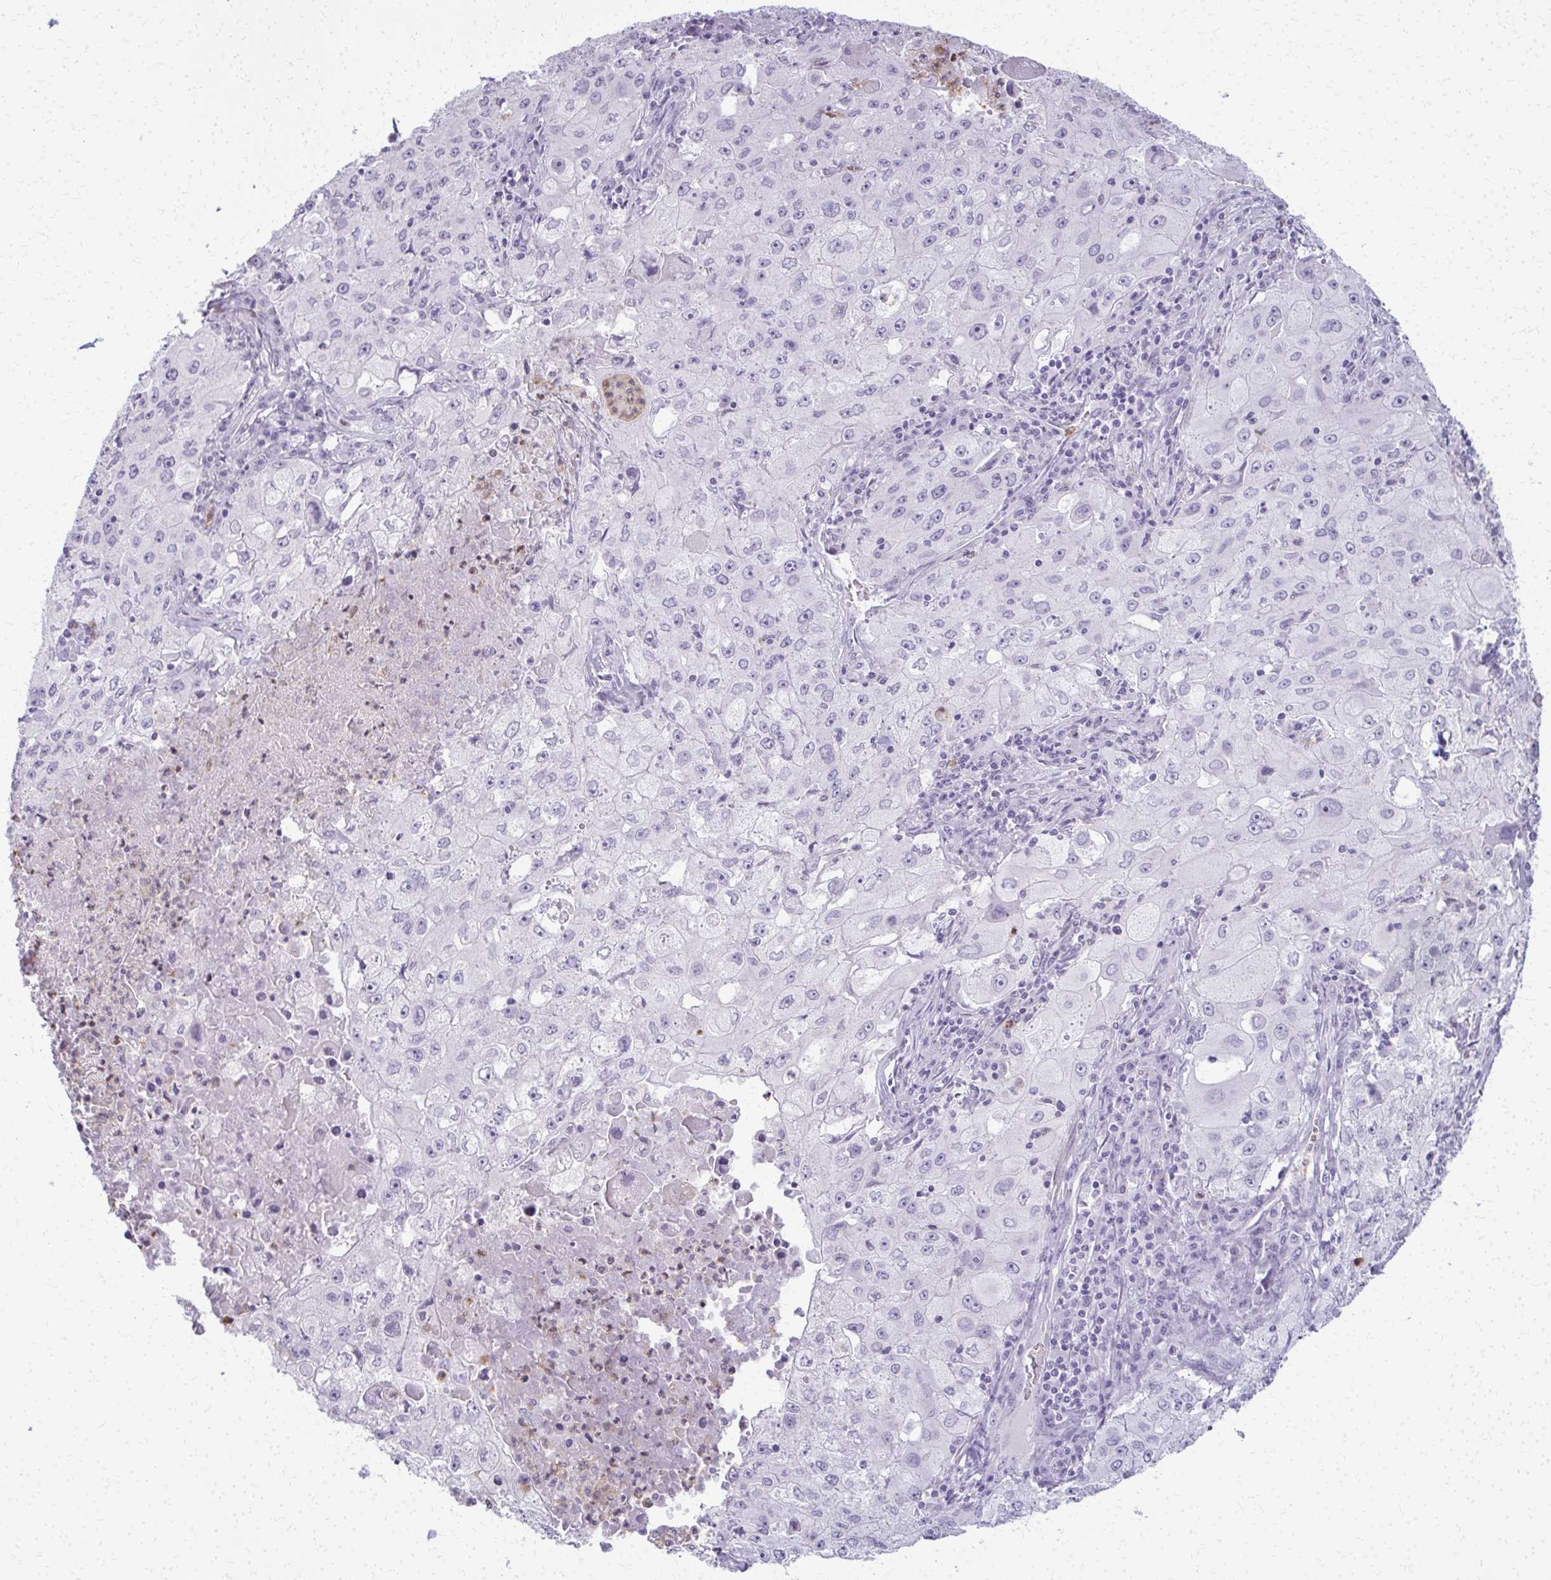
{"staining": {"intensity": "negative", "quantity": "none", "location": "none"}, "tissue": "lung cancer", "cell_type": "Tumor cells", "image_type": "cancer", "snomed": [{"axis": "morphology", "description": "Squamous cell carcinoma, NOS"}, {"axis": "topography", "description": "Lung"}], "caption": "Immunohistochemistry (IHC) micrograph of lung squamous cell carcinoma stained for a protein (brown), which reveals no expression in tumor cells.", "gene": "CA3", "patient": {"sex": "male", "age": 63}}